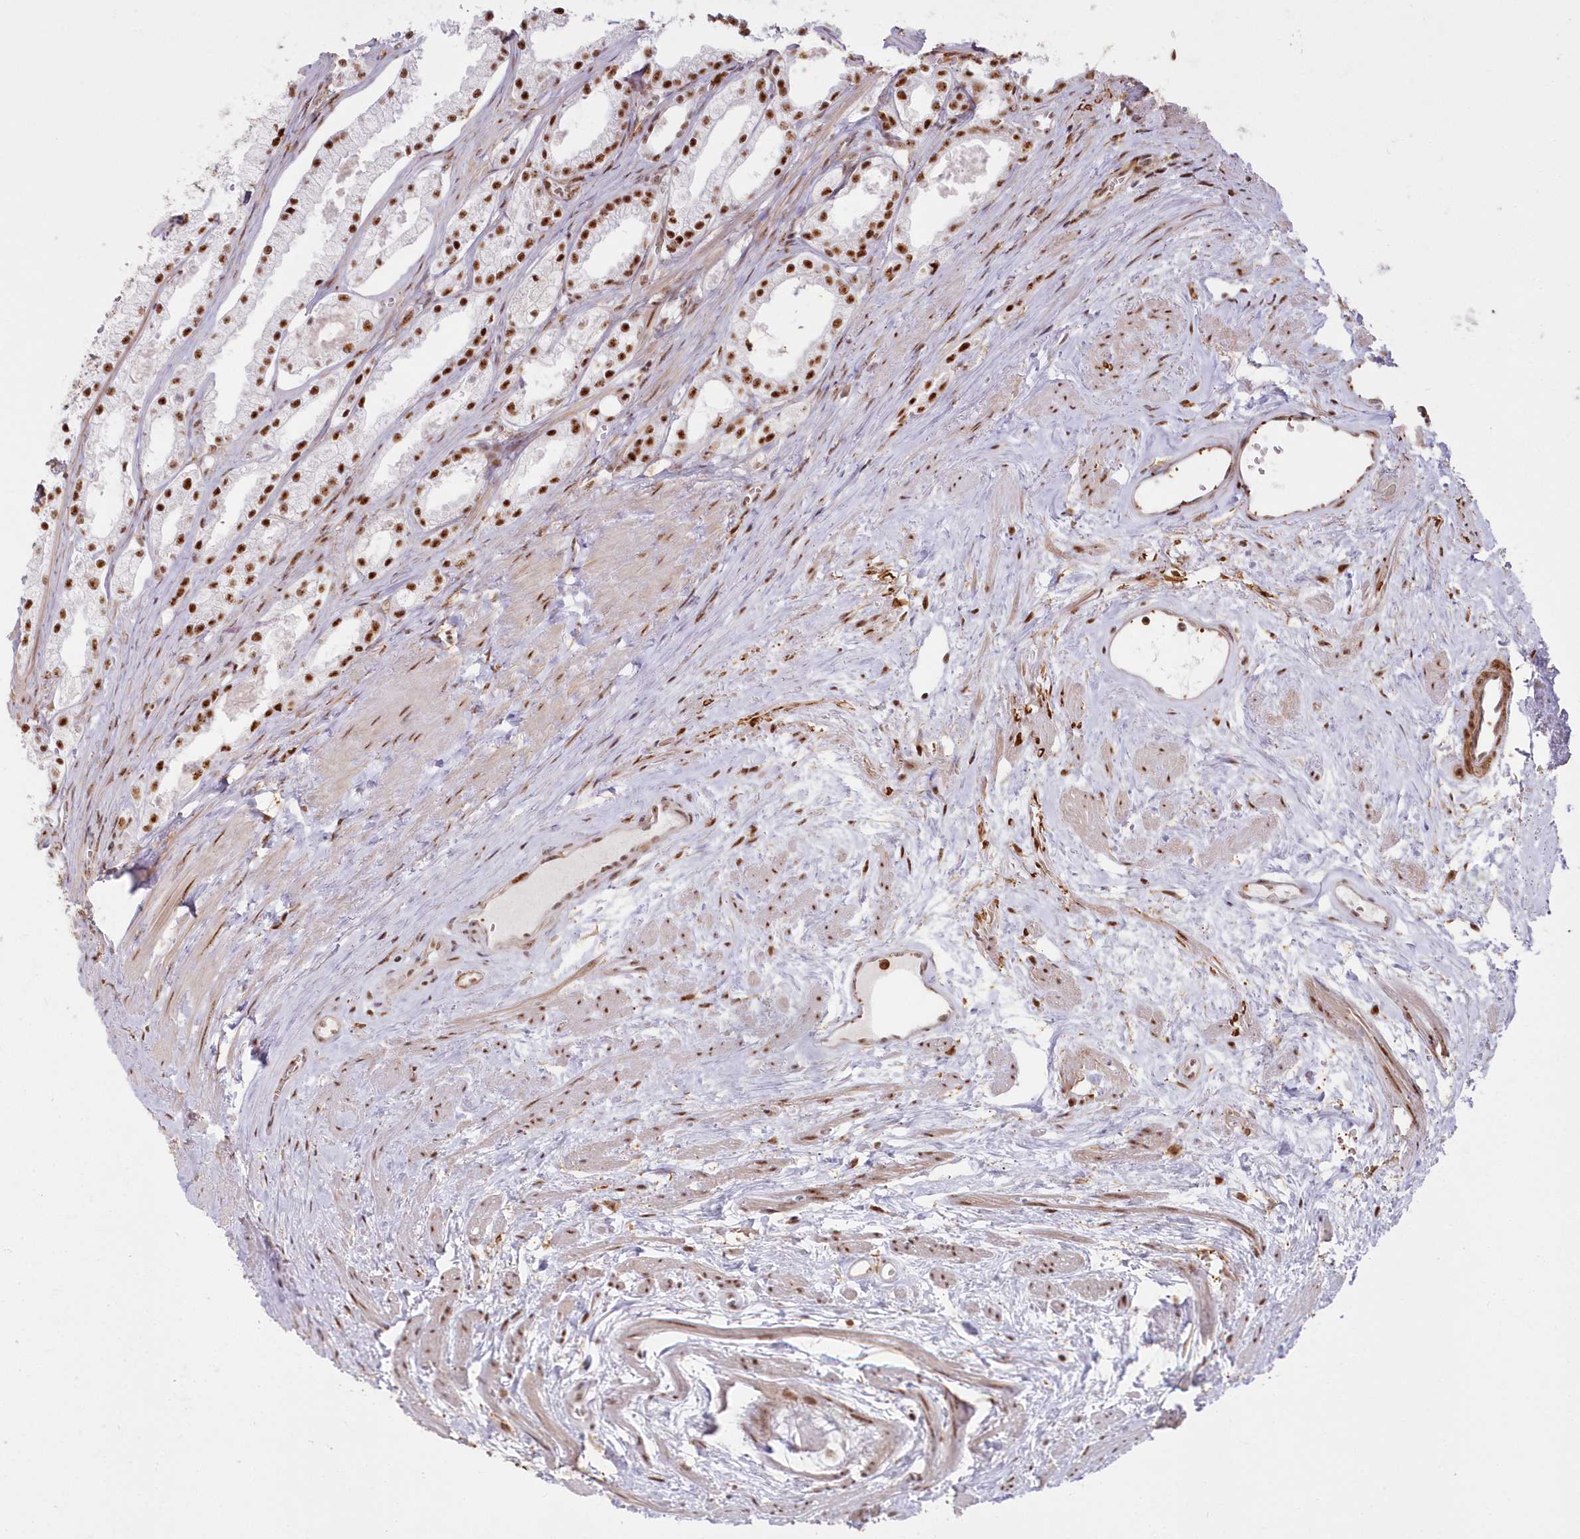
{"staining": {"intensity": "strong", "quantity": ">75%", "location": "nuclear"}, "tissue": "prostate cancer", "cell_type": "Tumor cells", "image_type": "cancer", "snomed": [{"axis": "morphology", "description": "Adenocarcinoma, High grade"}, {"axis": "topography", "description": "Prostate"}], "caption": "Protein staining of prostate cancer tissue reveals strong nuclear positivity in approximately >75% of tumor cells. The protein is stained brown, and the nuclei are stained in blue (DAB IHC with brightfield microscopy, high magnification).", "gene": "DDX46", "patient": {"sex": "male", "age": 68}}